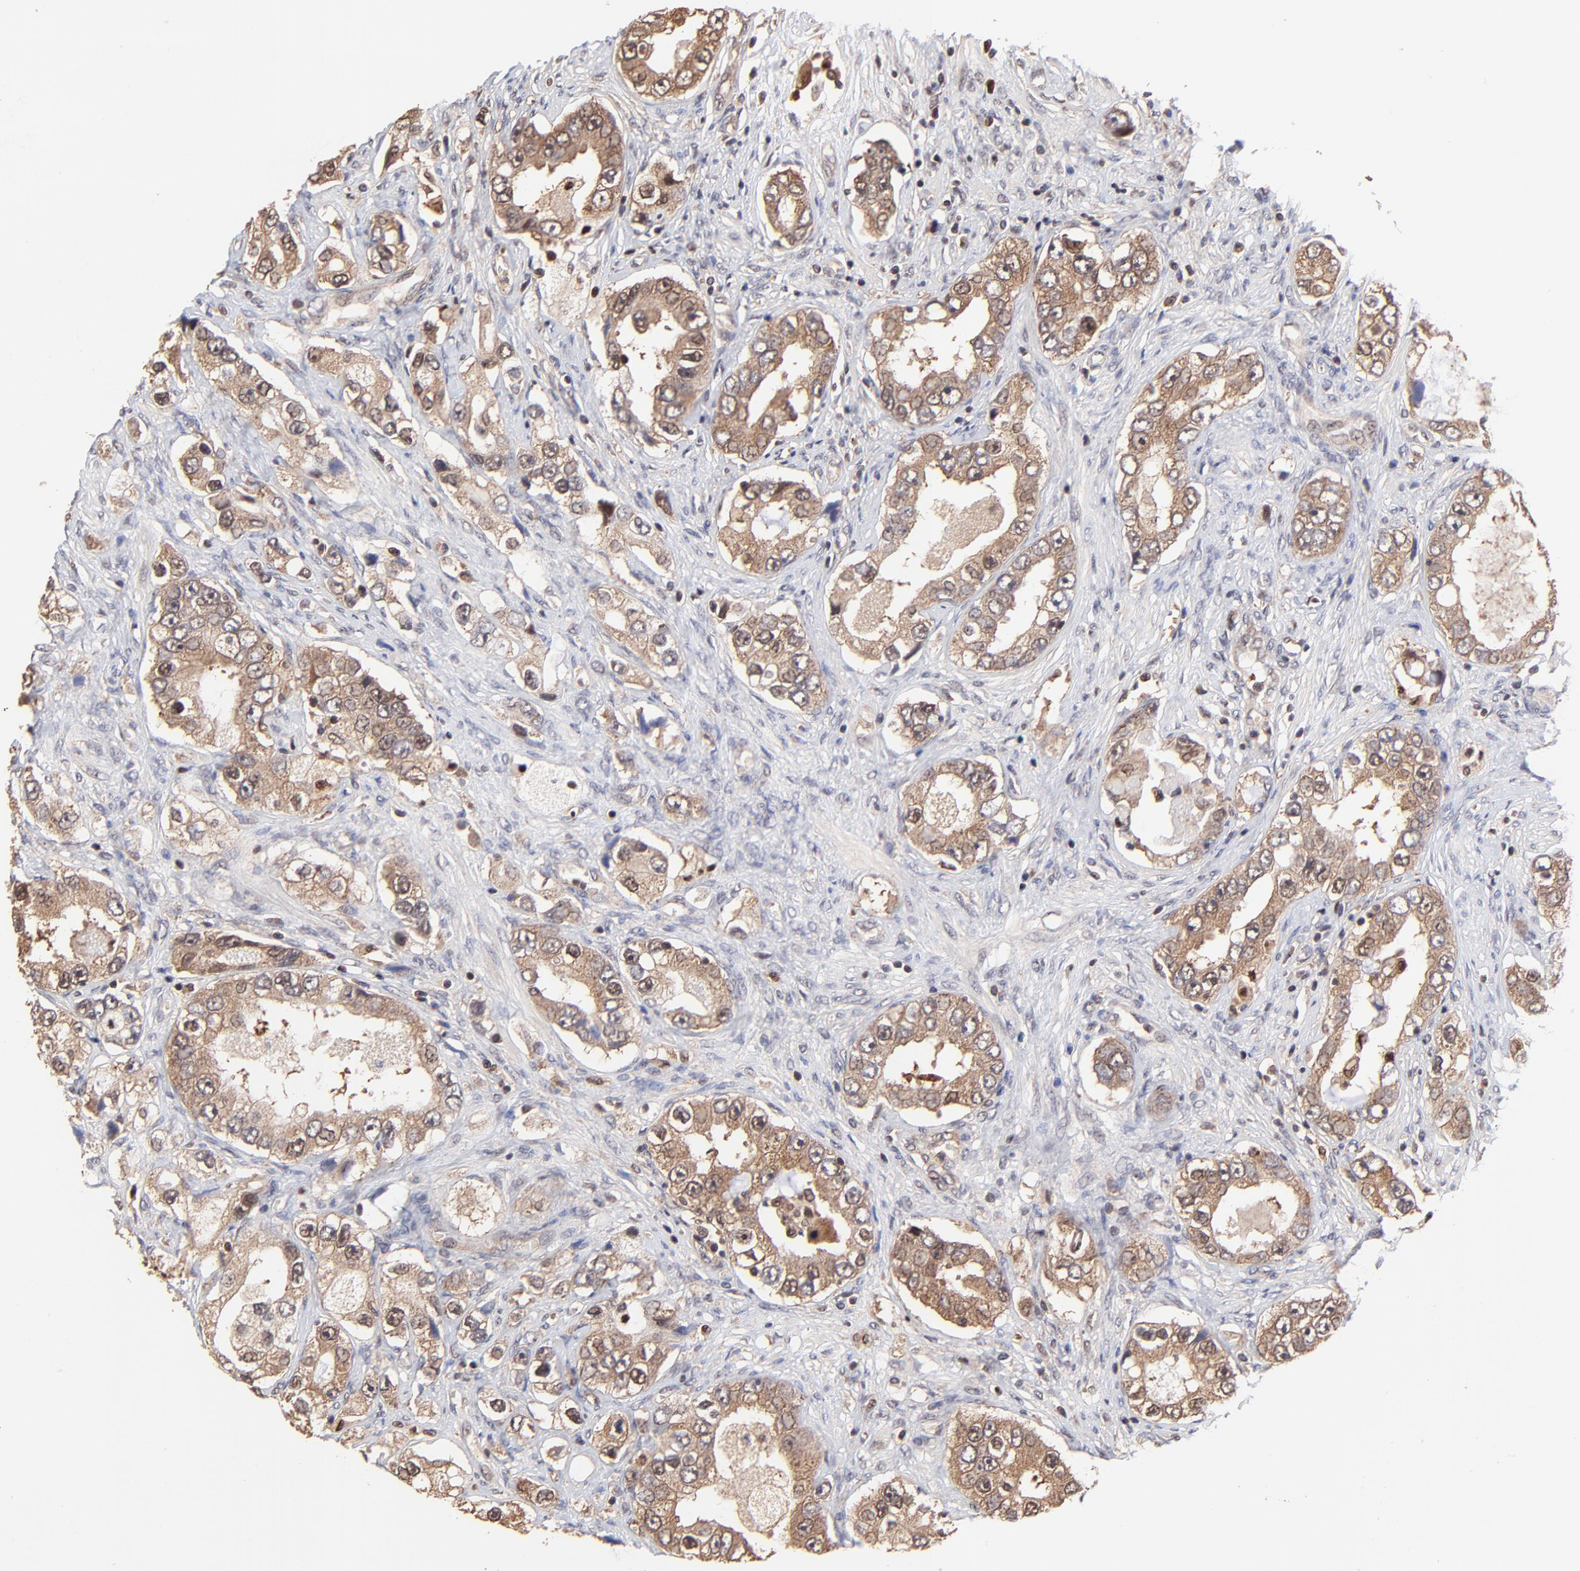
{"staining": {"intensity": "moderate", "quantity": ">75%", "location": "cytoplasmic/membranous"}, "tissue": "prostate cancer", "cell_type": "Tumor cells", "image_type": "cancer", "snomed": [{"axis": "morphology", "description": "Adenocarcinoma, High grade"}, {"axis": "topography", "description": "Prostate"}], "caption": "Prostate cancer stained for a protein (brown) exhibits moderate cytoplasmic/membranous positive positivity in about >75% of tumor cells.", "gene": "PSMA6", "patient": {"sex": "male", "age": 63}}